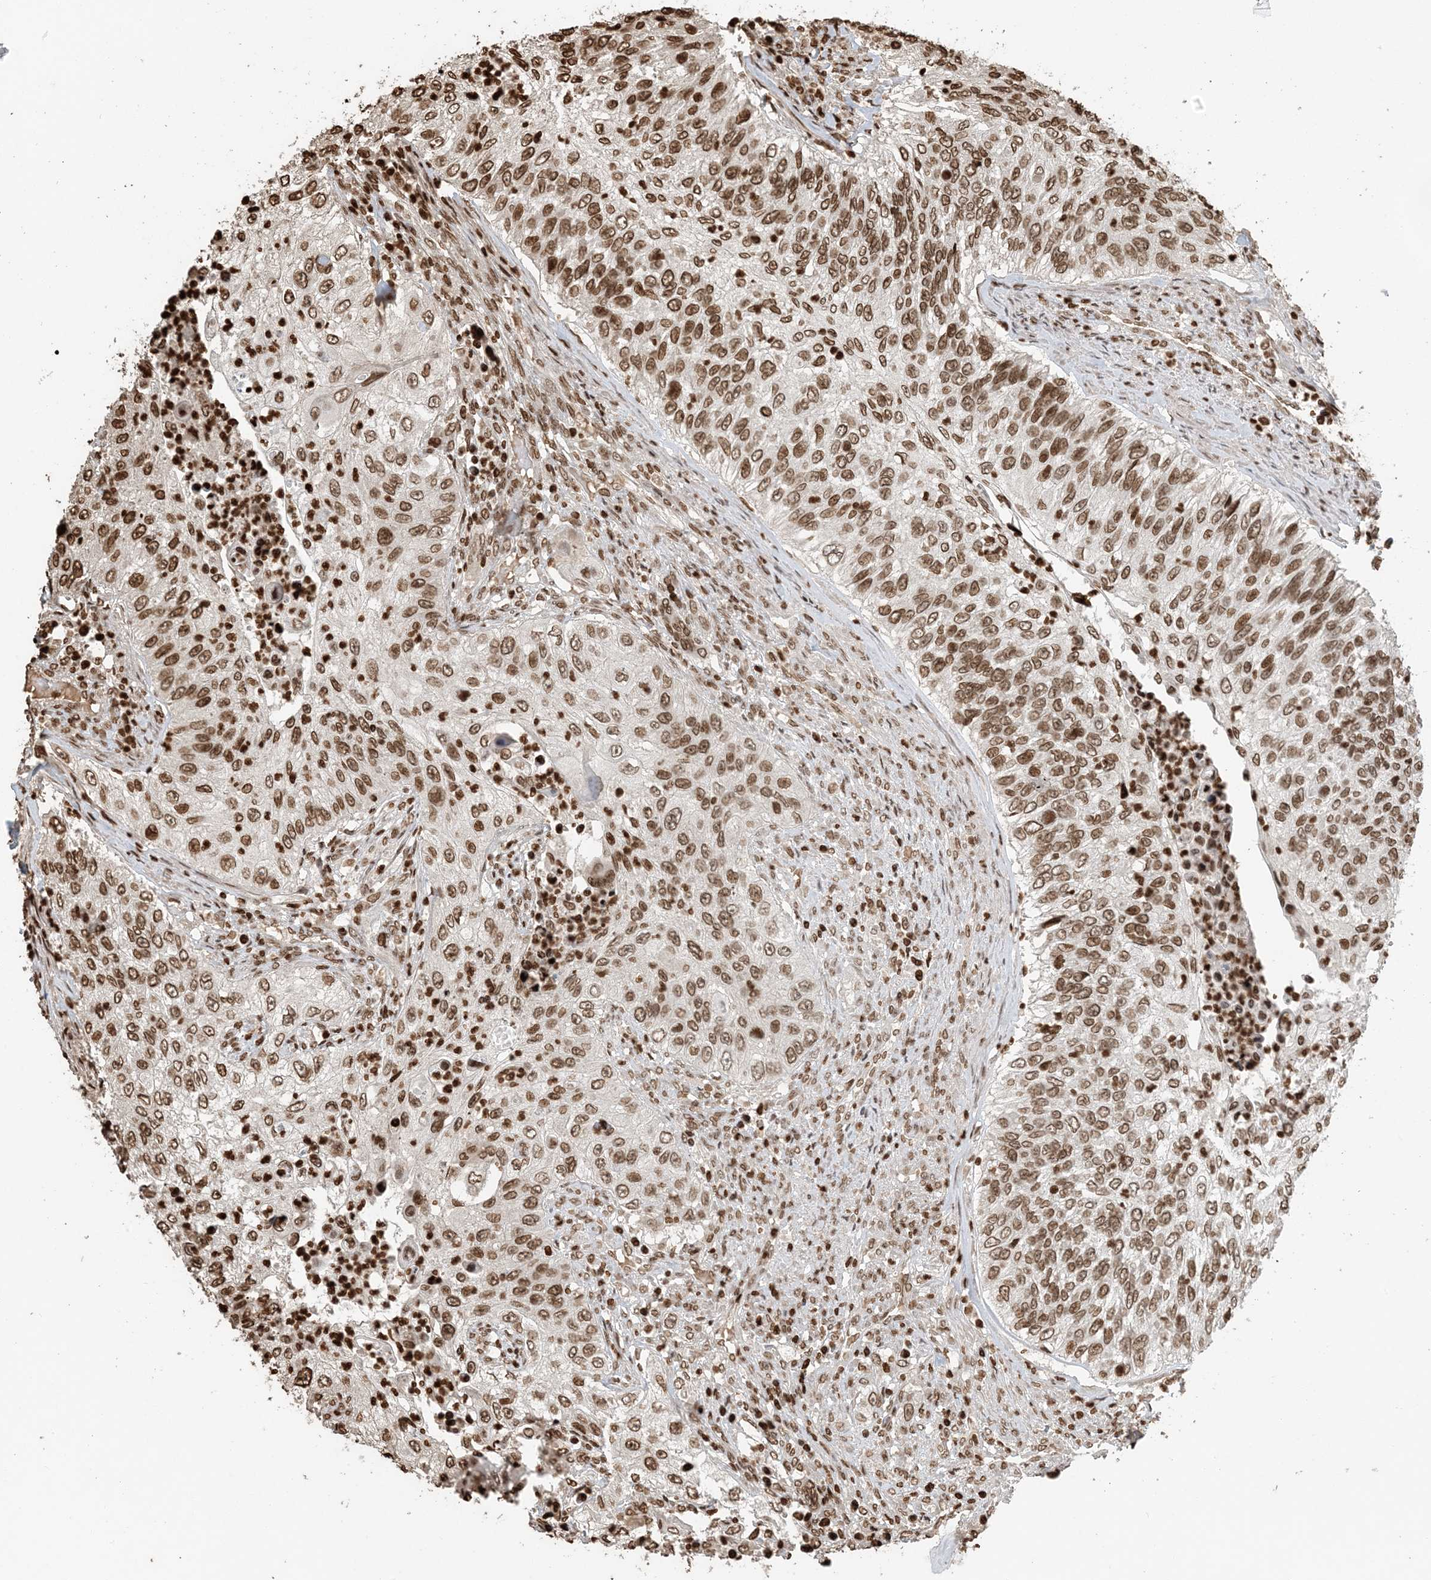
{"staining": {"intensity": "moderate", "quantity": ">75%", "location": "nuclear"}, "tissue": "urothelial cancer", "cell_type": "Tumor cells", "image_type": "cancer", "snomed": [{"axis": "morphology", "description": "Urothelial carcinoma, High grade"}, {"axis": "topography", "description": "Urinary bladder"}], "caption": "Urothelial cancer was stained to show a protein in brown. There is medium levels of moderate nuclear staining in about >75% of tumor cells.", "gene": "H3-3B", "patient": {"sex": "female", "age": 60}}